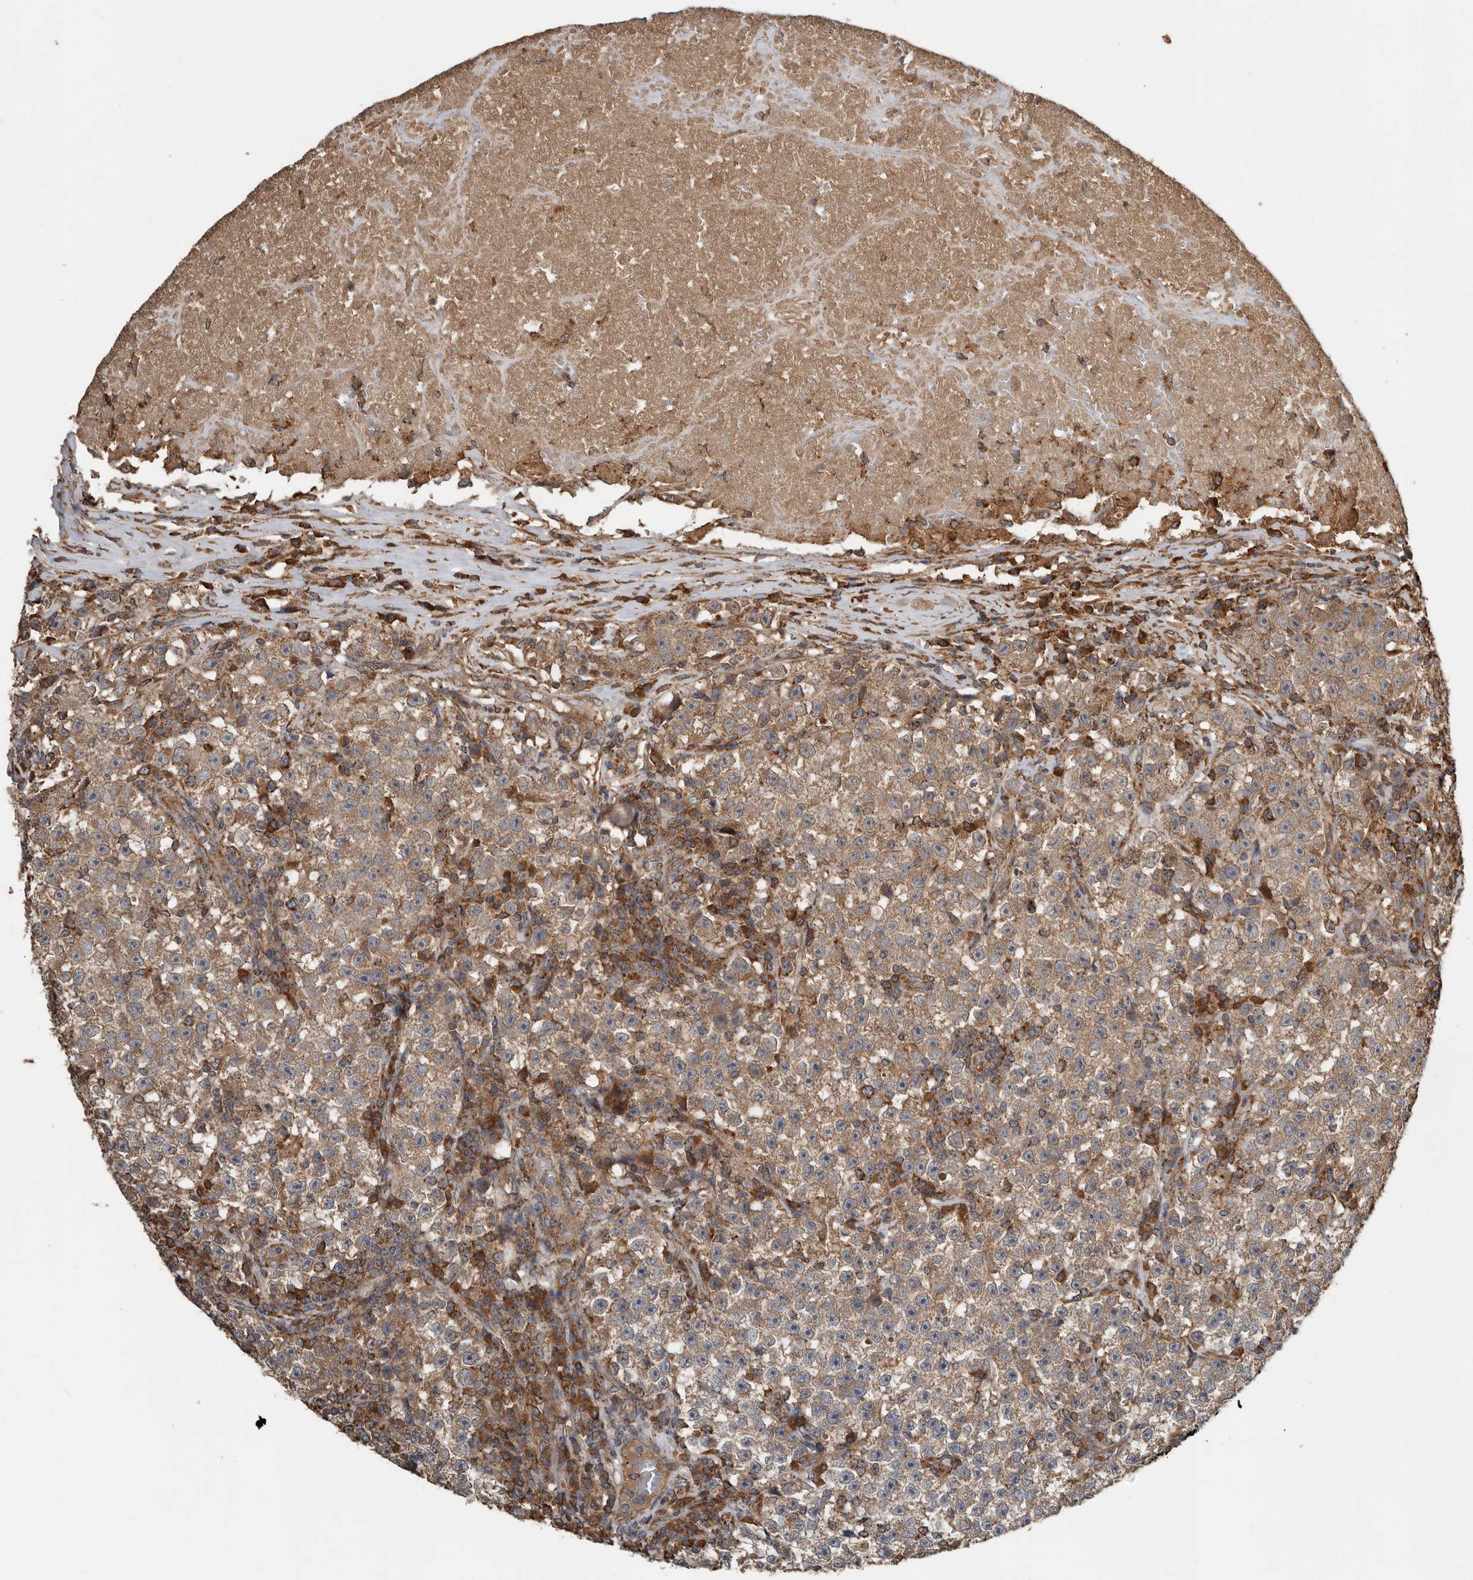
{"staining": {"intensity": "moderate", "quantity": ">75%", "location": "cytoplasmic/membranous"}, "tissue": "testis cancer", "cell_type": "Tumor cells", "image_type": "cancer", "snomed": [{"axis": "morphology", "description": "Seminoma, NOS"}, {"axis": "topography", "description": "Testis"}], "caption": "This image reveals IHC staining of testis cancer, with medium moderate cytoplasmic/membranous positivity in about >75% of tumor cells.", "gene": "RNF207", "patient": {"sex": "male", "age": 22}}